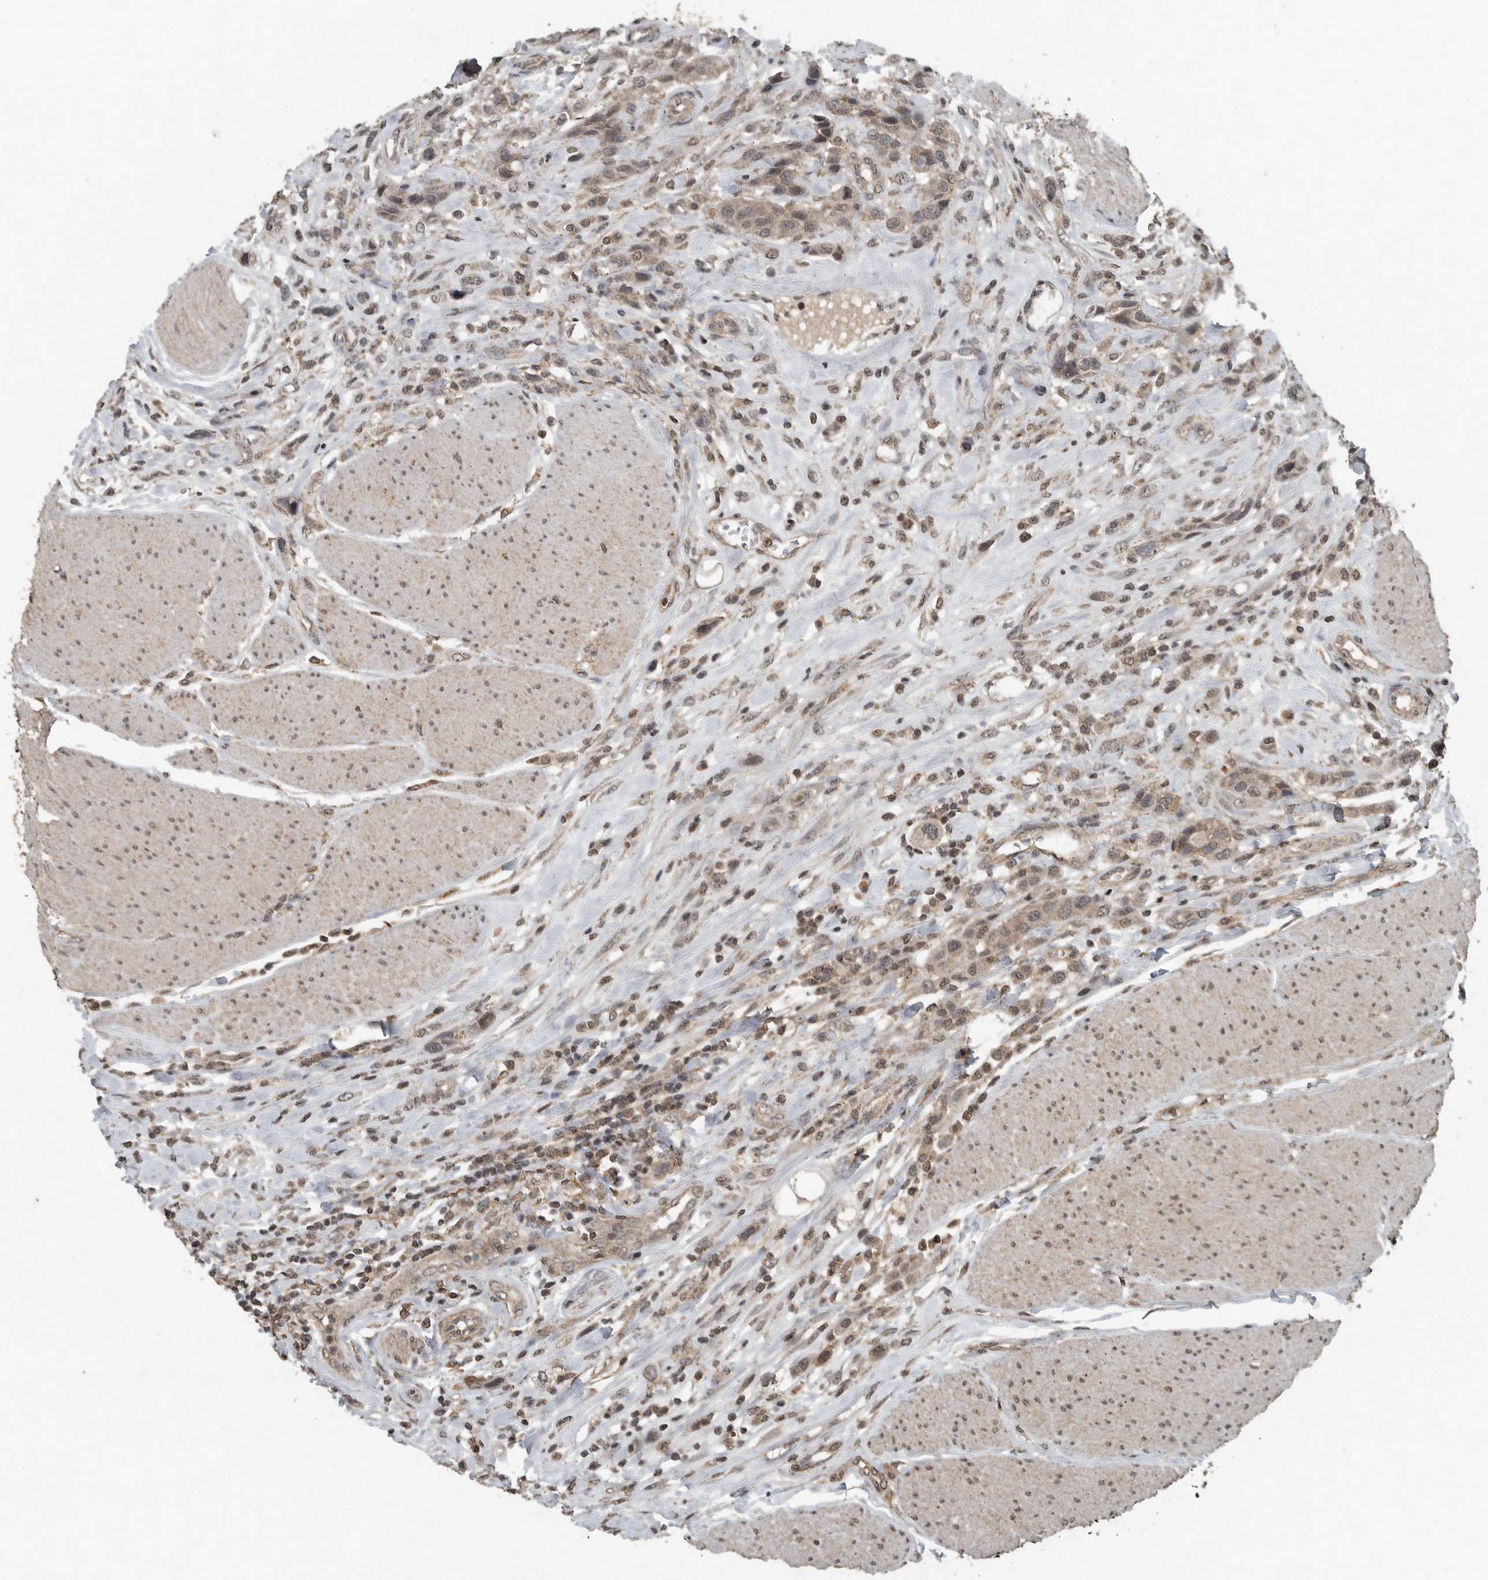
{"staining": {"intensity": "weak", "quantity": ">75%", "location": "cytoplasmic/membranous"}, "tissue": "urothelial cancer", "cell_type": "Tumor cells", "image_type": "cancer", "snomed": [{"axis": "morphology", "description": "Urothelial carcinoma, High grade"}, {"axis": "topography", "description": "Urinary bladder"}], "caption": "Immunohistochemistry (IHC) image of human high-grade urothelial carcinoma stained for a protein (brown), which displays low levels of weak cytoplasmic/membranous expression in about >75% of tumor cells.", "gene": "IL6ST", "patient": {"sex": "male", "age": 50}}